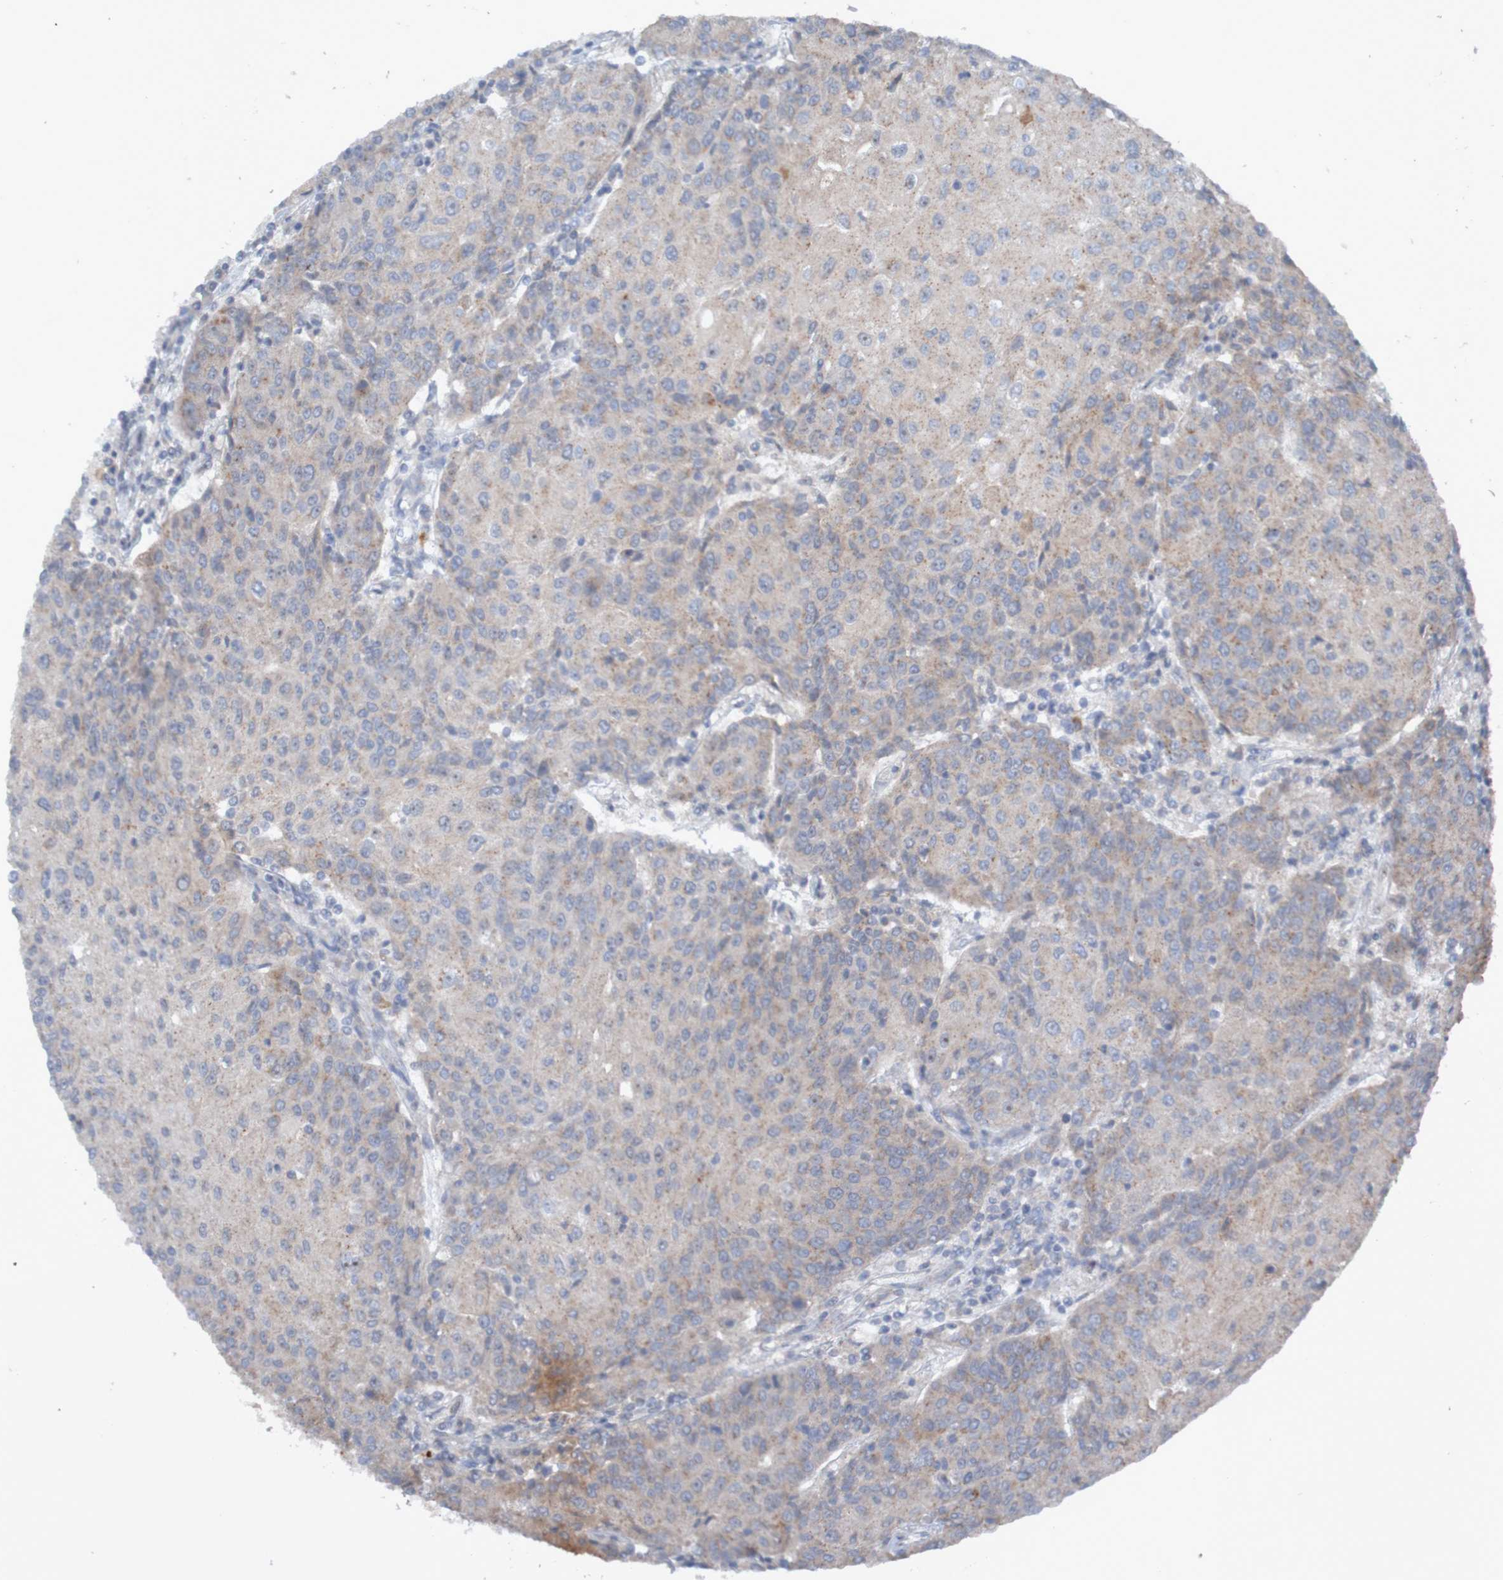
{"staining": {"intensity": "negative", "quantity": "none", "location": "none"}, "tissue": "urothelial cancer", "cell_type": "Tumor cells", "image_type": "cancer", "snomed": [{"axis": "morphology", "description": "Urothelial carcinoma, High grade"}, {"axis": "topography", "description": "Urinary bladder"}], "caption": "This is an immunohistochemistry (IHC) histopathology image of human urothelial cancer. There is no positivity in tumor cells.", "gene": "ANGPT4", "patient": {"sex": "female", "age": 85}}